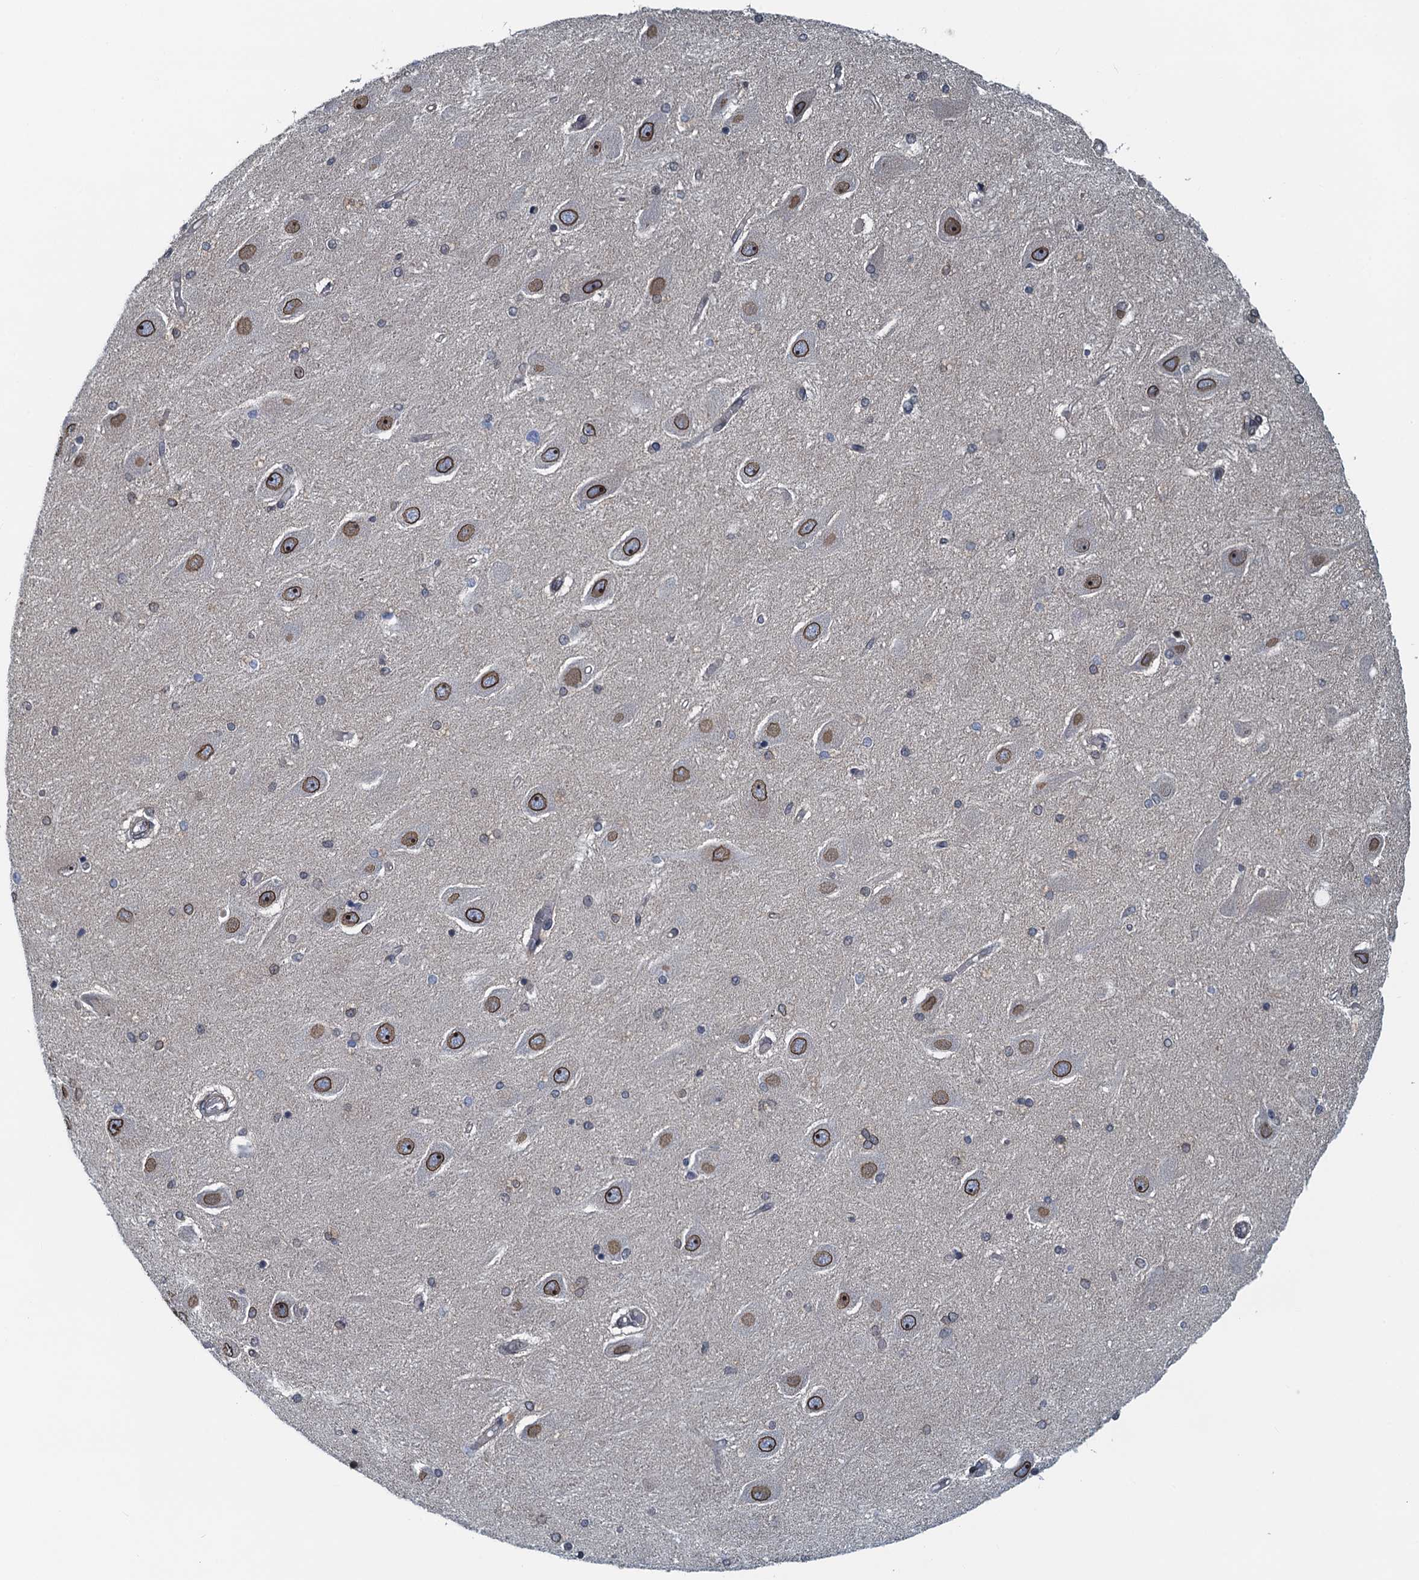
{"staining": {"intensity": "weak", "quantity": "<25%", "location": "nuclear"}, "tissue": "hippocampus", "cell_type": "Glial cells", "image_type": "normal", "snomed": [{"axis": "morphology", "description": "Normal tissue, NOS"}, {"axis": "topography", "description": "Hippocampus"}], "caption": "IHC of unremarkable human hippocampus shows no positivity in glial cells.", "gene": "CCDC34", "patient": {"sex": "female", "age": 54}}